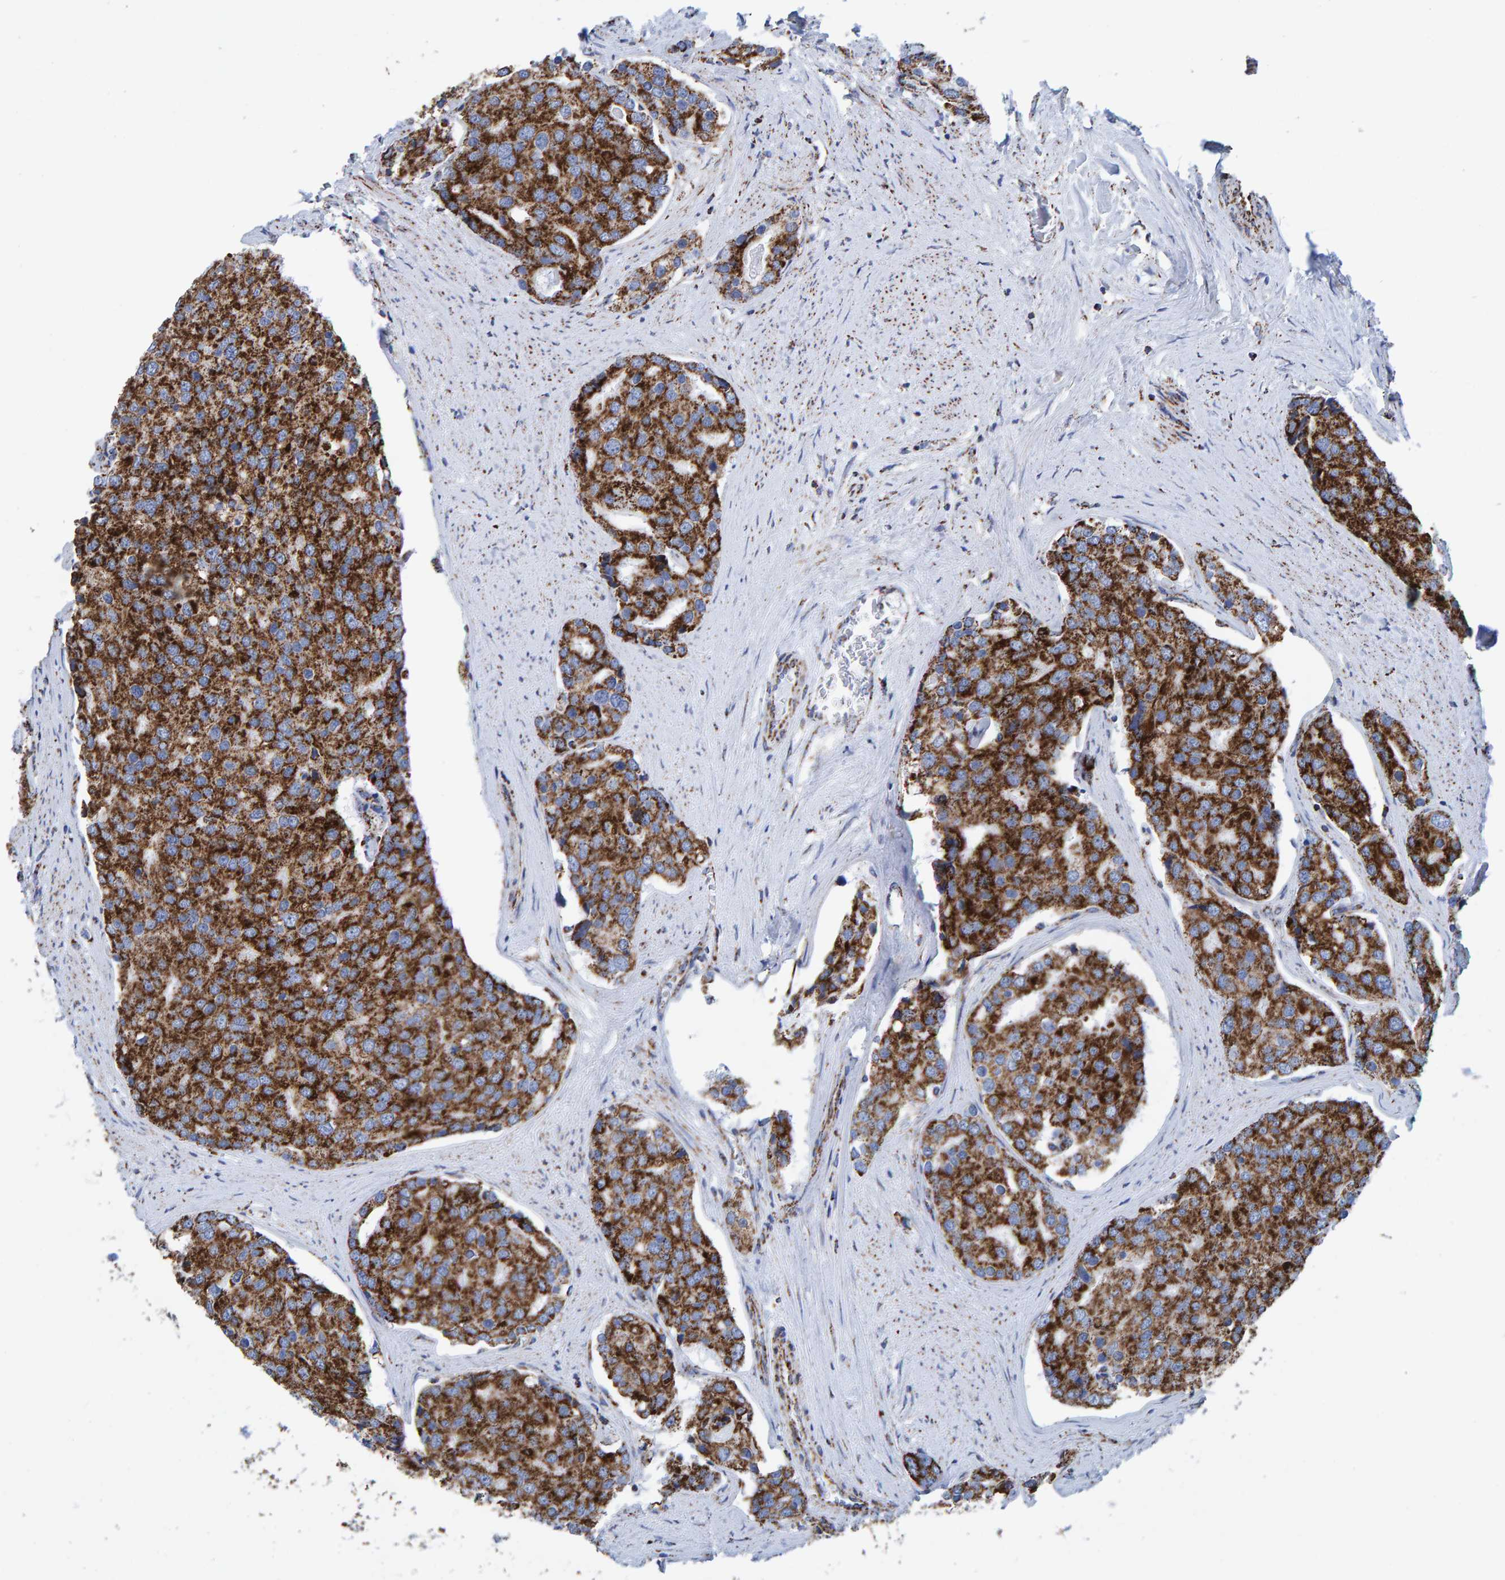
{"staining": {"intensity": "strong", "quantity": ">75%", "location": "cytoplasmic/membranous"}, "tissue": "prostate cancer", "cell_type": "Tumor cells", "image_type": "cancer", "snomed": [{"axis": "morphology", "description": "Adenocarcinoma, High grade"}, {"axis": "topography", "description": "Prostate"}], "caption": "Prostate cancer (high-grade adenocarcinoma) was stained to show a protein in brown. There is high levels of strong cytoplasmic/membranous staining in about >75% of tumor cells. Using DAB (brown) and hematoxylin (blue) stains, captured at high magnification using brightfield microscopy.", "gene": "ENSG00000262660", "patient": {"sex": "male", "age": 50}}